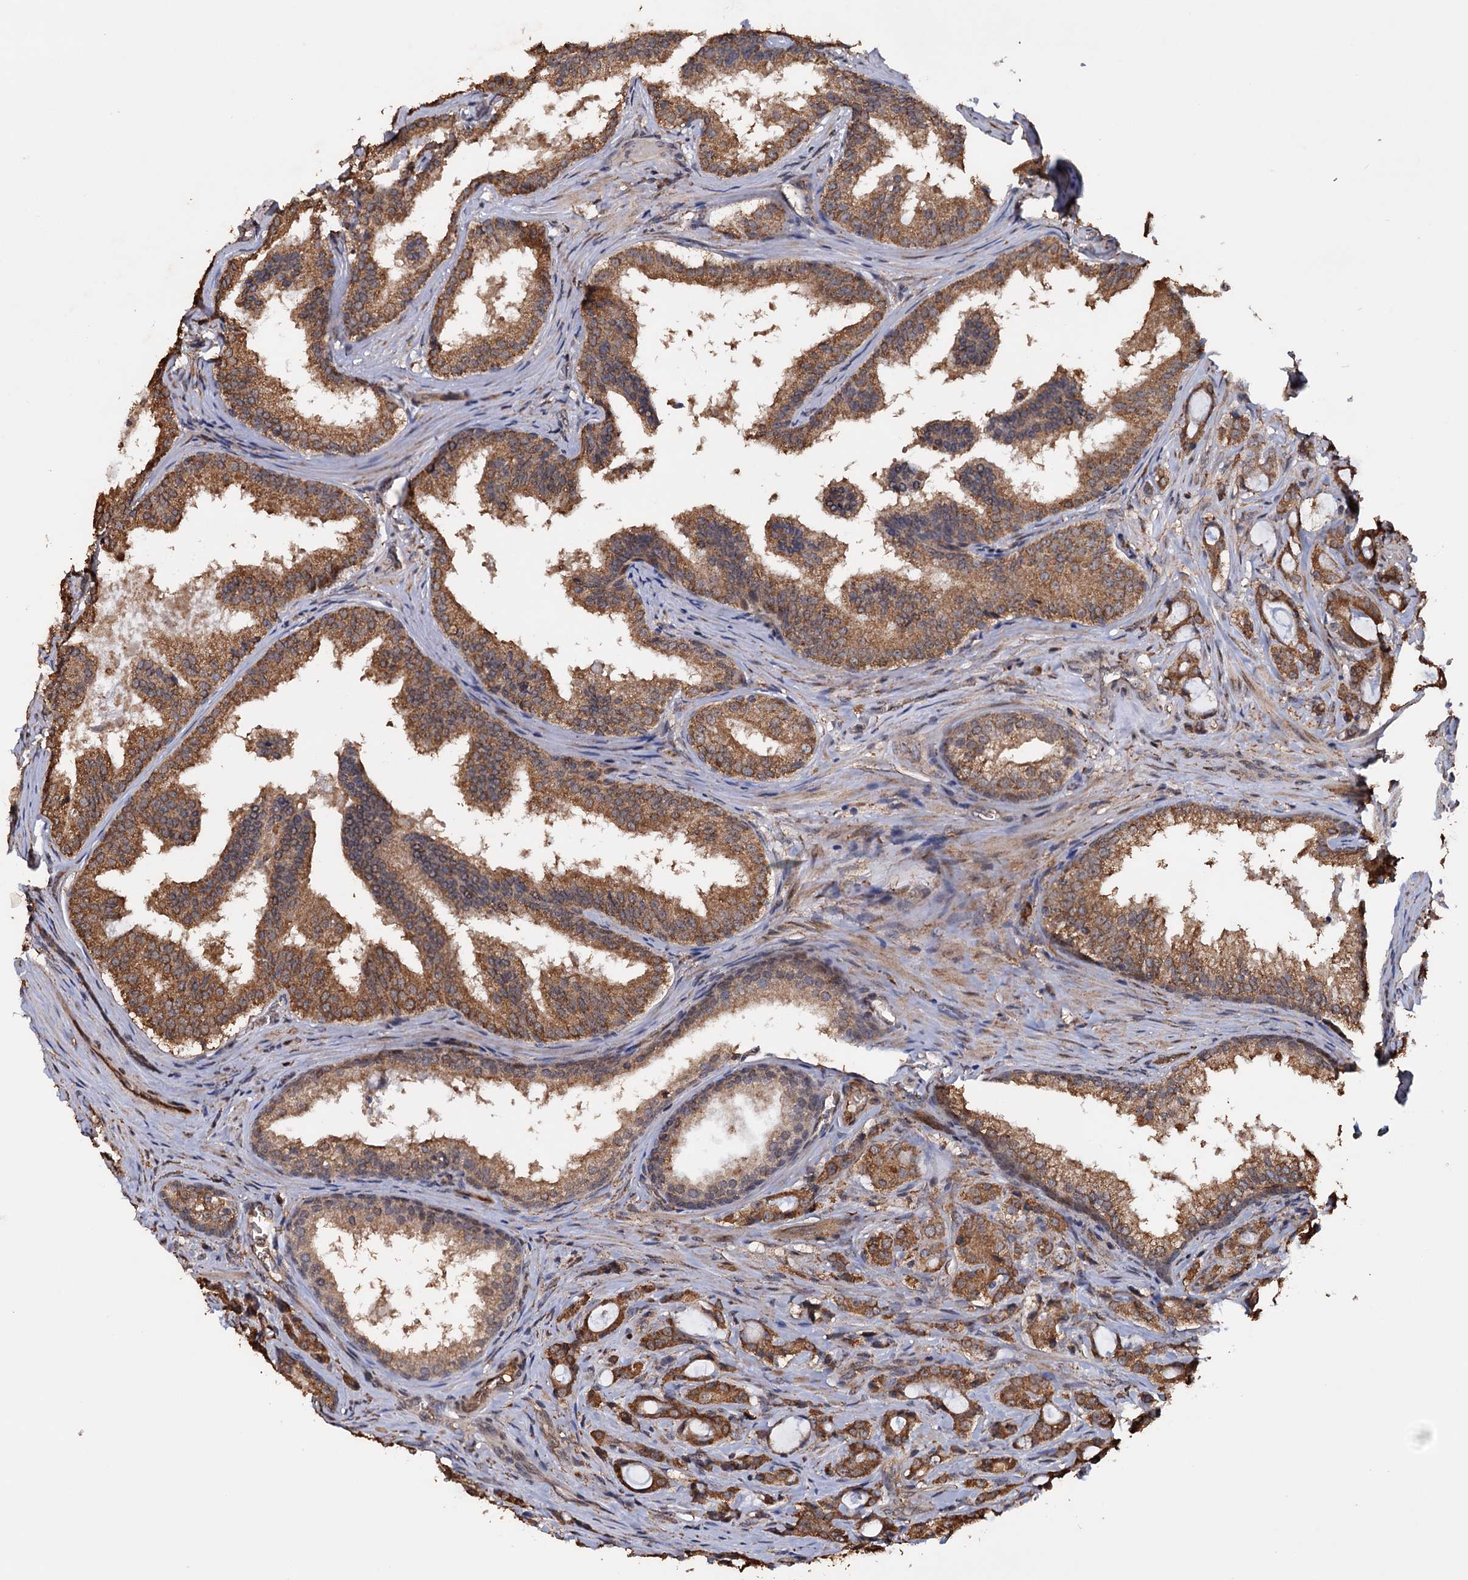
{"staining": {"intensity": "moderate", "quantity": ">75%", "location": "cytoplasmic/membranous"}, "tissue": "prostate cancer", "cell_type": "Tumor cells", "image_type": "cancer", "snomed": [{"axis": "morphology", "description": "Adenocarcinoma, High grade"}, {"axis": "topography", "description": "Prostate"}], "caption": "Immunohistochemical staining of prostate cancer exhibits medium levels of moderate cytoplasmic/membranous protein staining in approximately >75% of tumor cells.", "gene": "TBC1D12", "patient": {"sex": "male", "age": 63}}